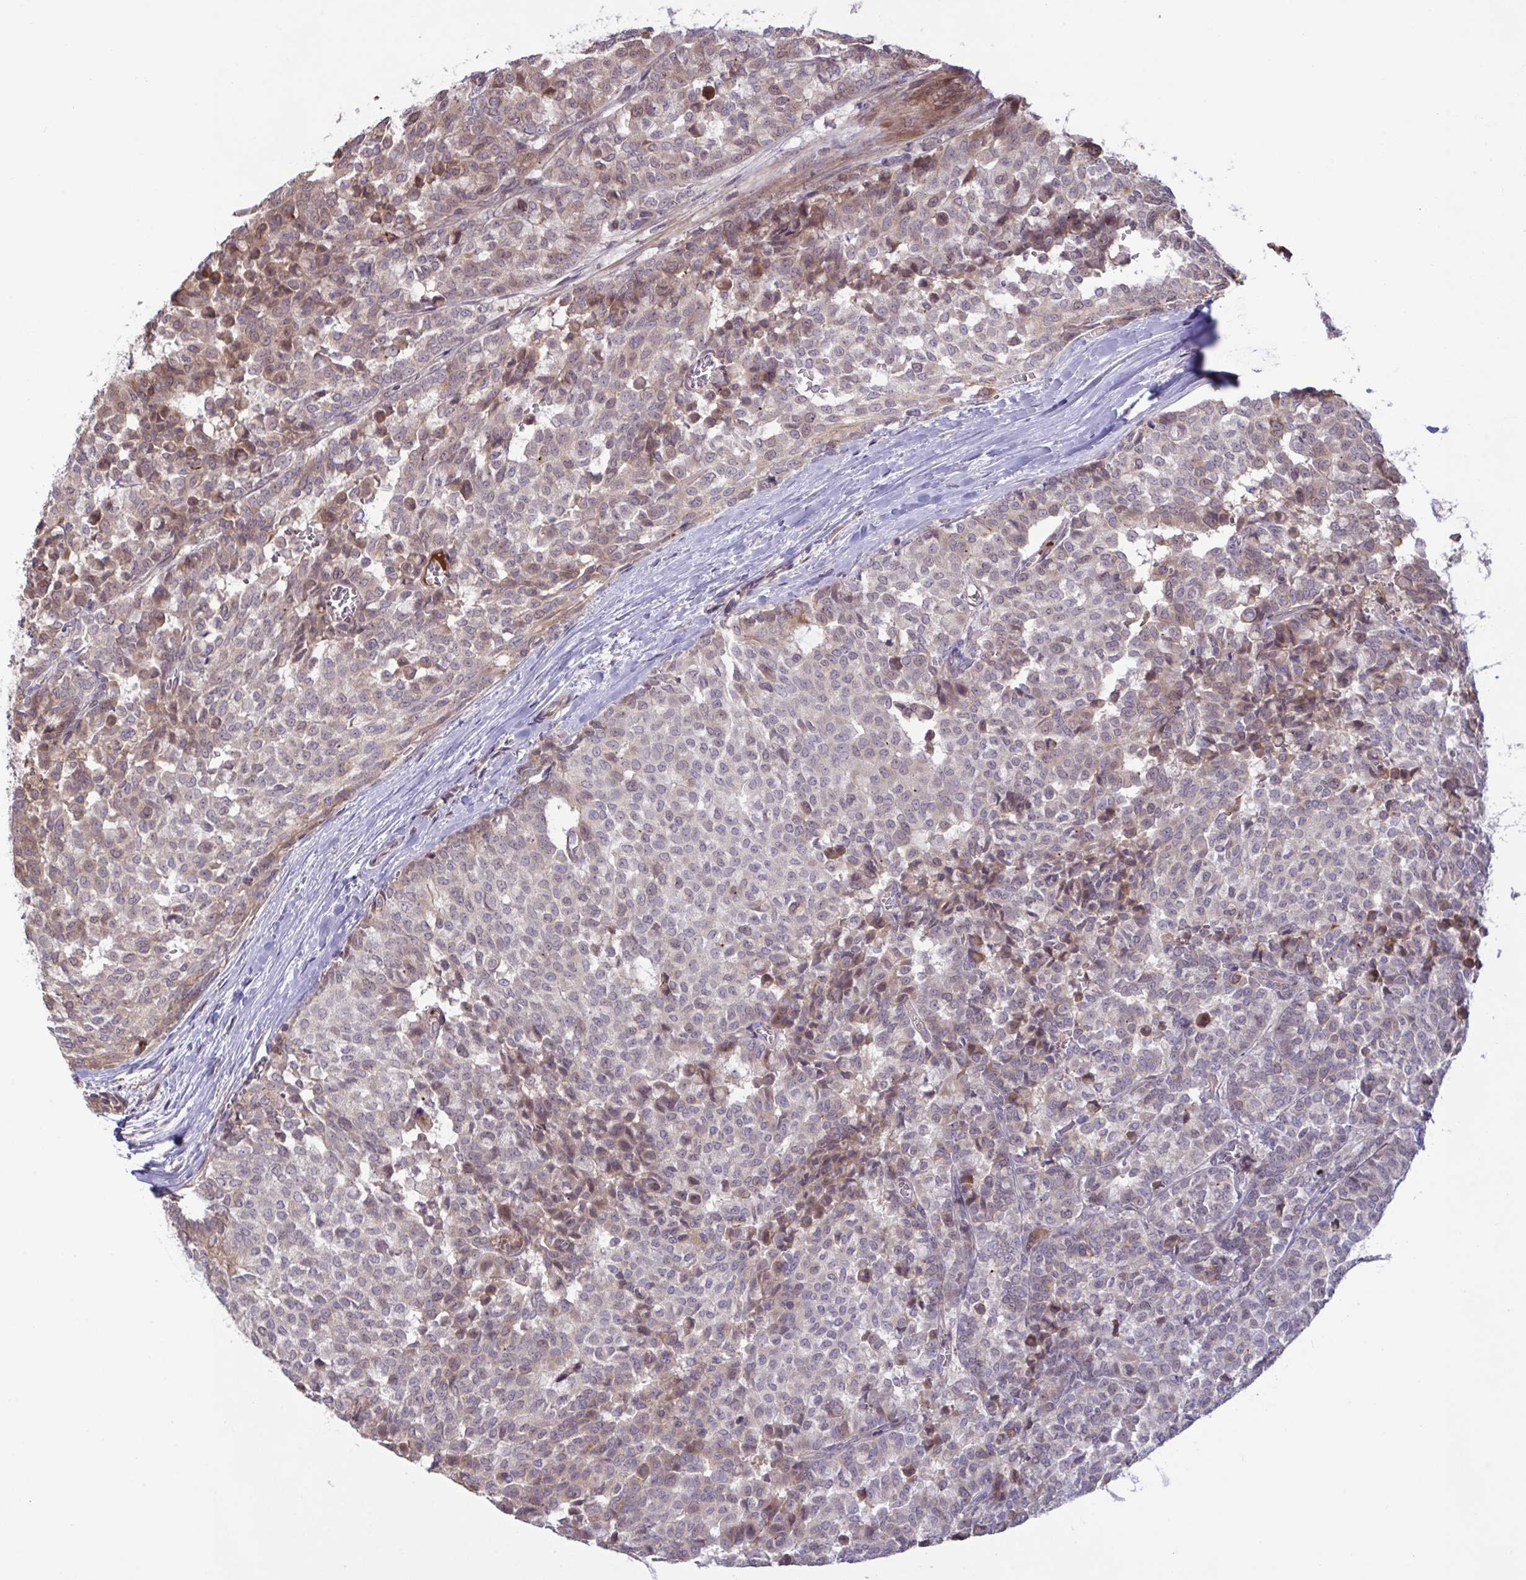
{"staining": {"intensity": "weak", "quantity": "<25%", "location": "cytoplasmic/membranous"}, "tissue": "breast cancer", "cell_type": "Tumor cells", "image_type": "cancer", "snomed": [{"axis": "morphology", "description": "Duct carcinoma"}, {"axis": "topography", "description": "Breast"}], "caption": "Tumor cells are negative for protein expression in human breast invasive ductal carcinoma.", "gene": "IL1R1", "patient": {"sex": "female", "age": 91}}